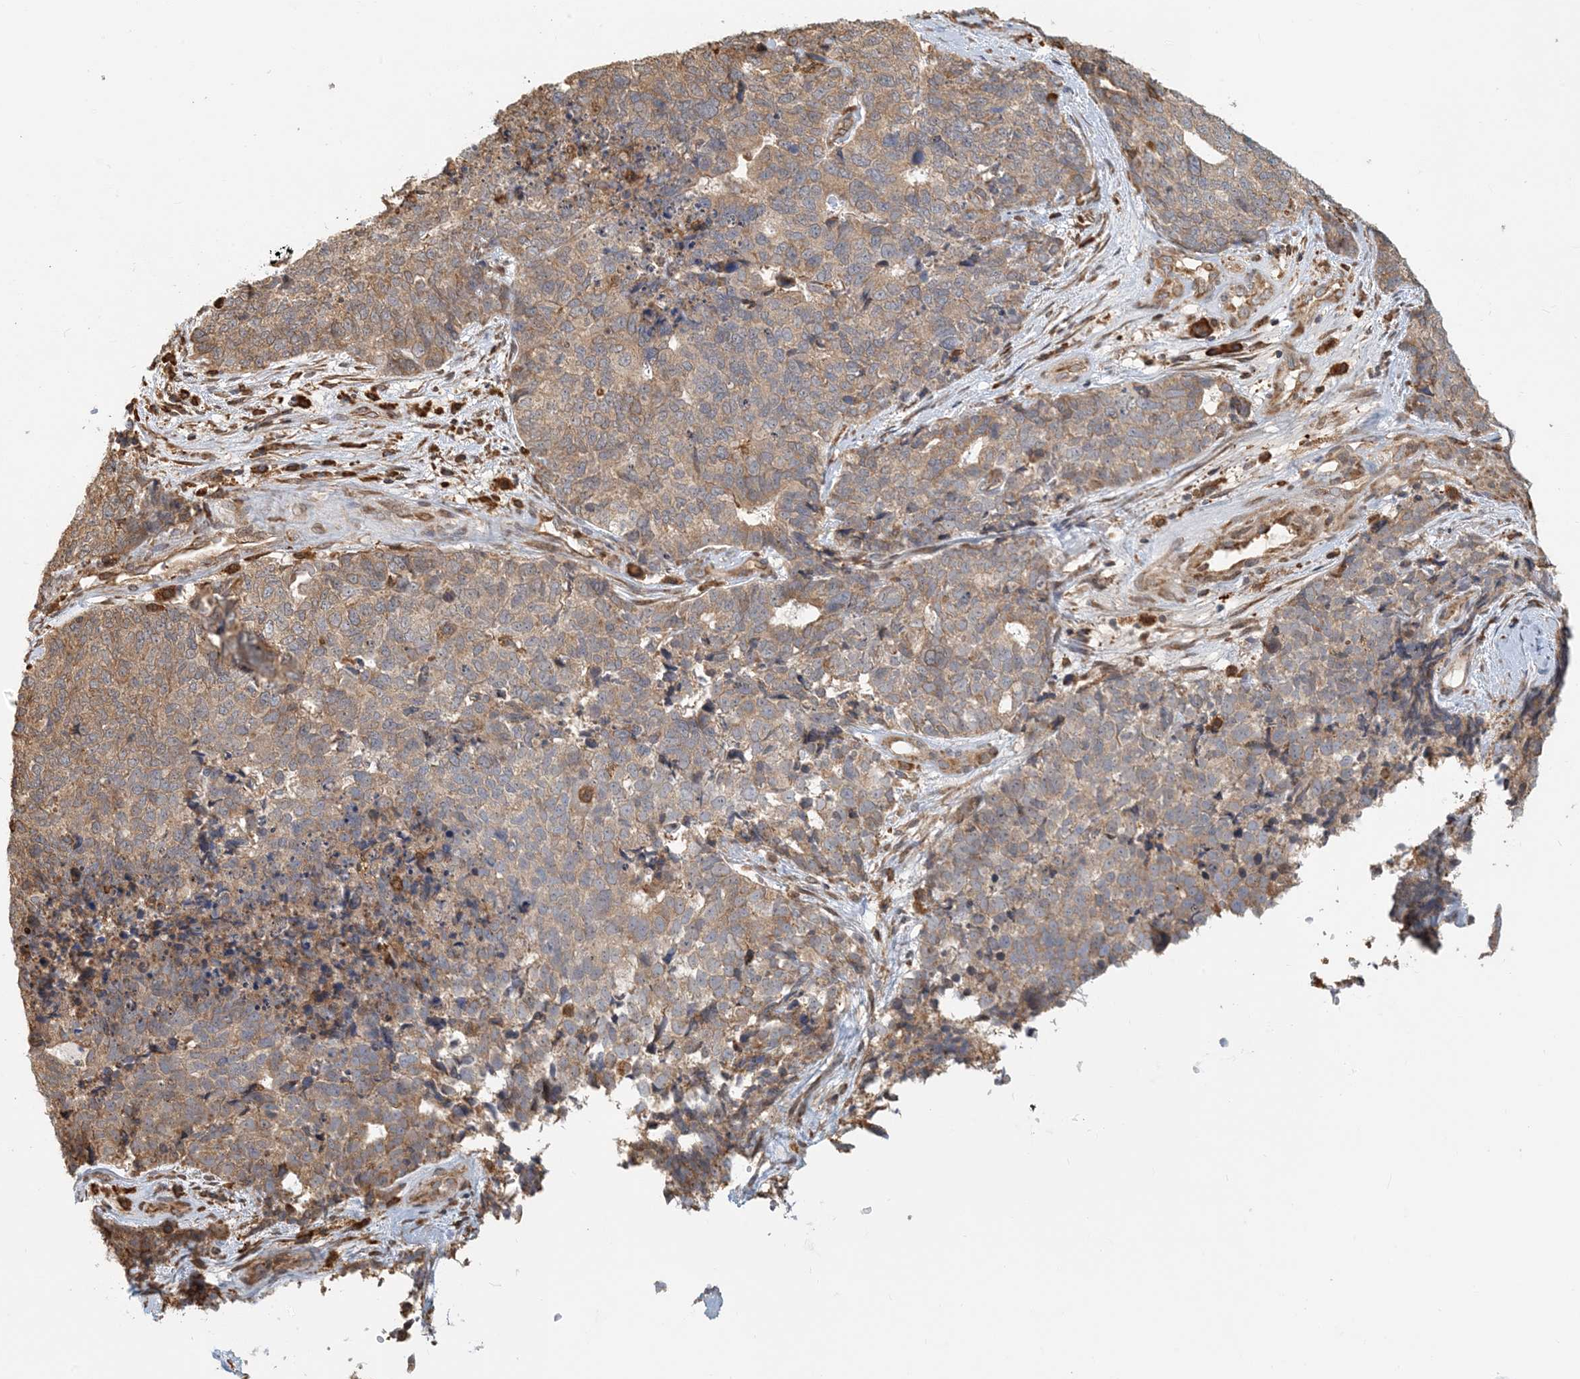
{"staining": {"intensity": "moderate", "quantity": ">75%", "location": "cytoplasmic/membranous"}, "tissue": "cervical cancer", "cell_type": "Tumor cells", "image_type": "cancer", "snomed": [{"axis": "morphology", "description": "Squamous cell carcinoma, NOS"}, {"axis": "topography", "description": "Cervix"}], "caption": "Brown immunohistochemical staining in human squamous cell carcinoma (cervical) exhibits moderate cytoplasmic/membranous positivity in about >75% of tumor cells.", "gene": "HNMT", "patient": {"sex": "female", "age": 63}}